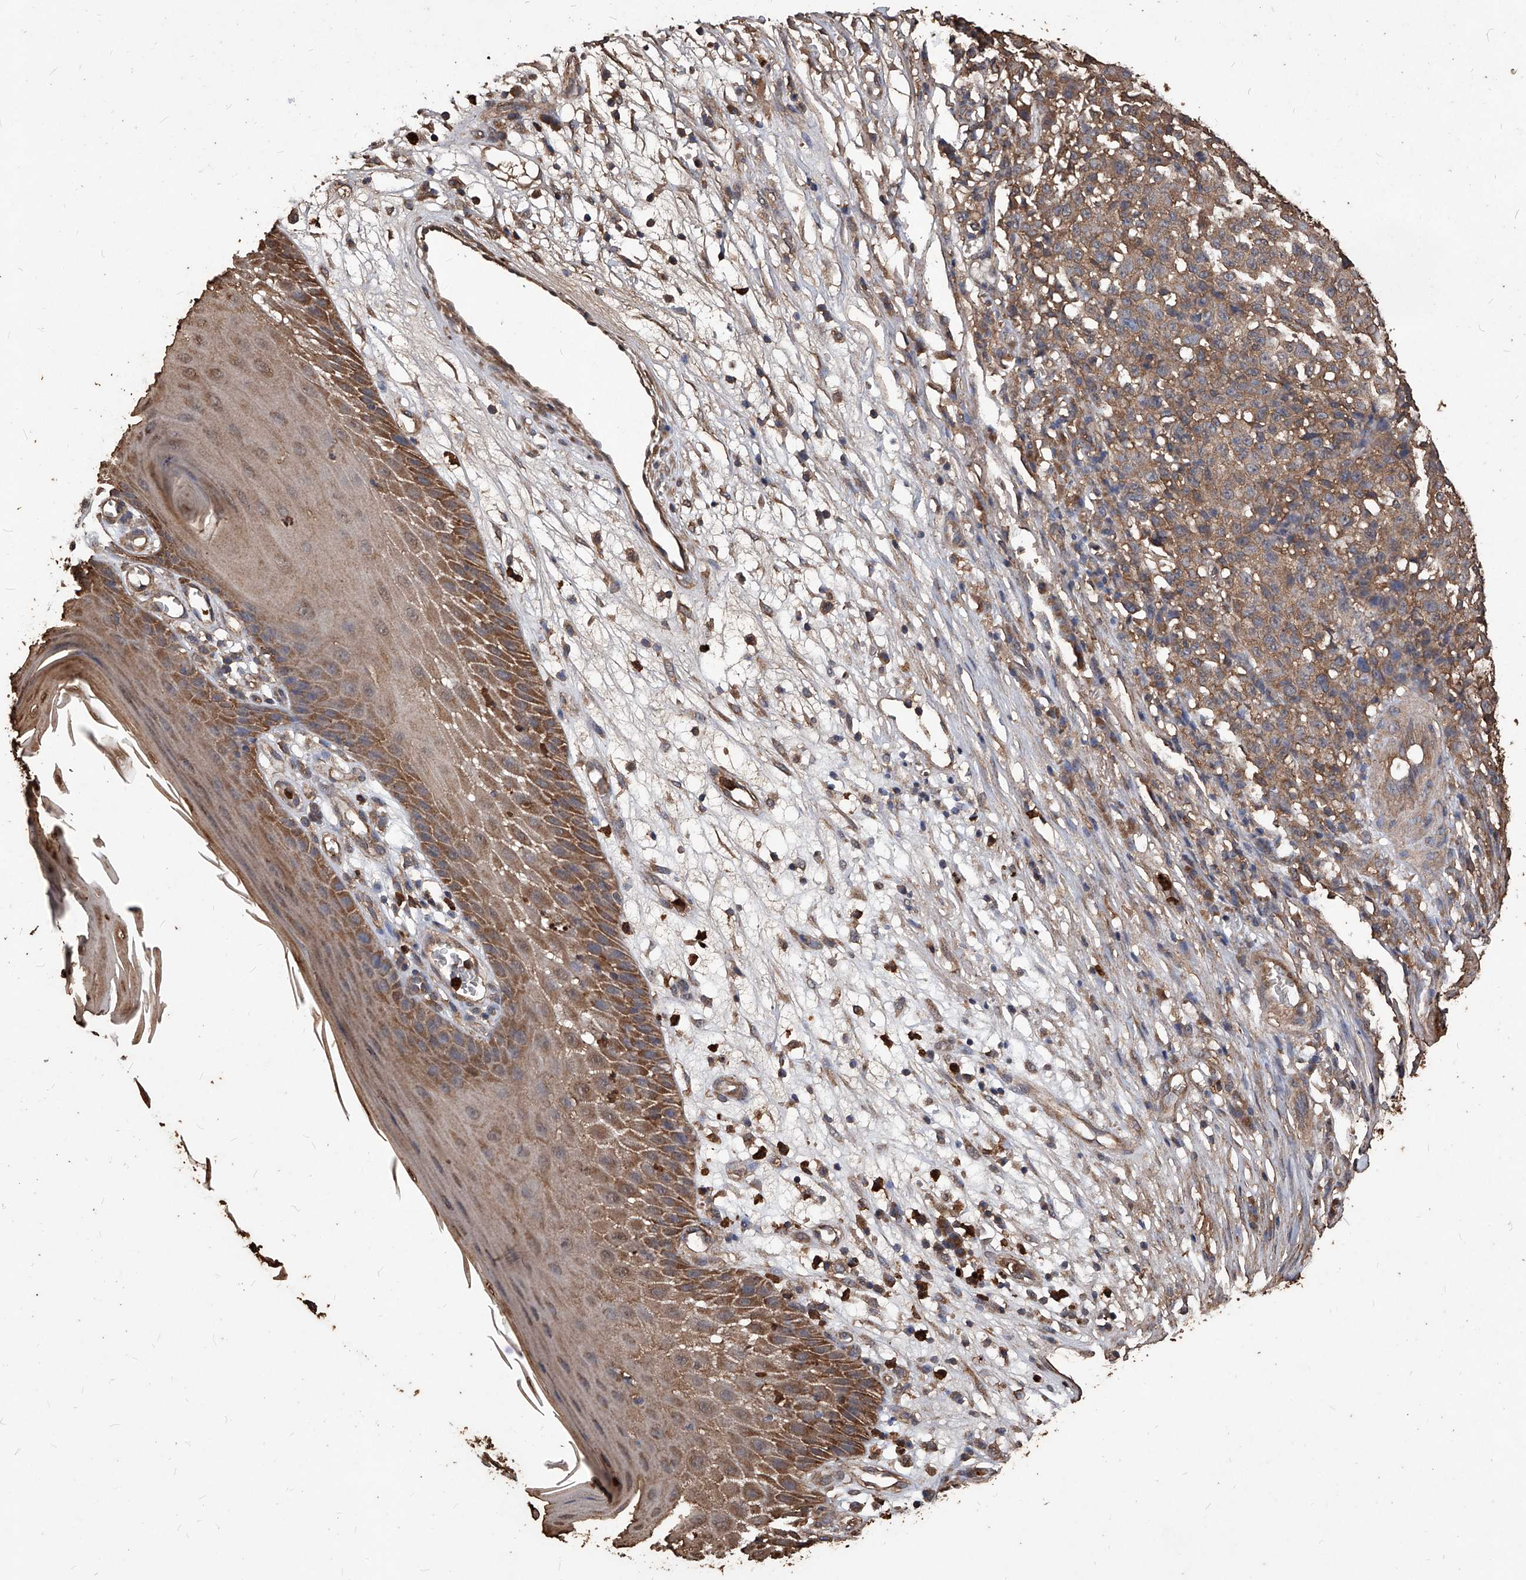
{"staining": {"intensity": "moderate", "quantity": ">75%", "location": "cytoplasmic/membranous"}, "tissue": "melanoma", "cell_type": "Tumor cells", "image_type": "cancer", "snomed": [{"axis": "morphology", "description": "Malignant melanoma, NOS"}, {"axis": "topography", "description": "Skin"}], "caption": "Immunohistochemistry of human melanoma demonstrates medium levels of moderate cytoplasmic/membranous staining in about >75% of tumor cells.", "gene": "UCP2", "patient": {"sex": "female", "age": 82}}